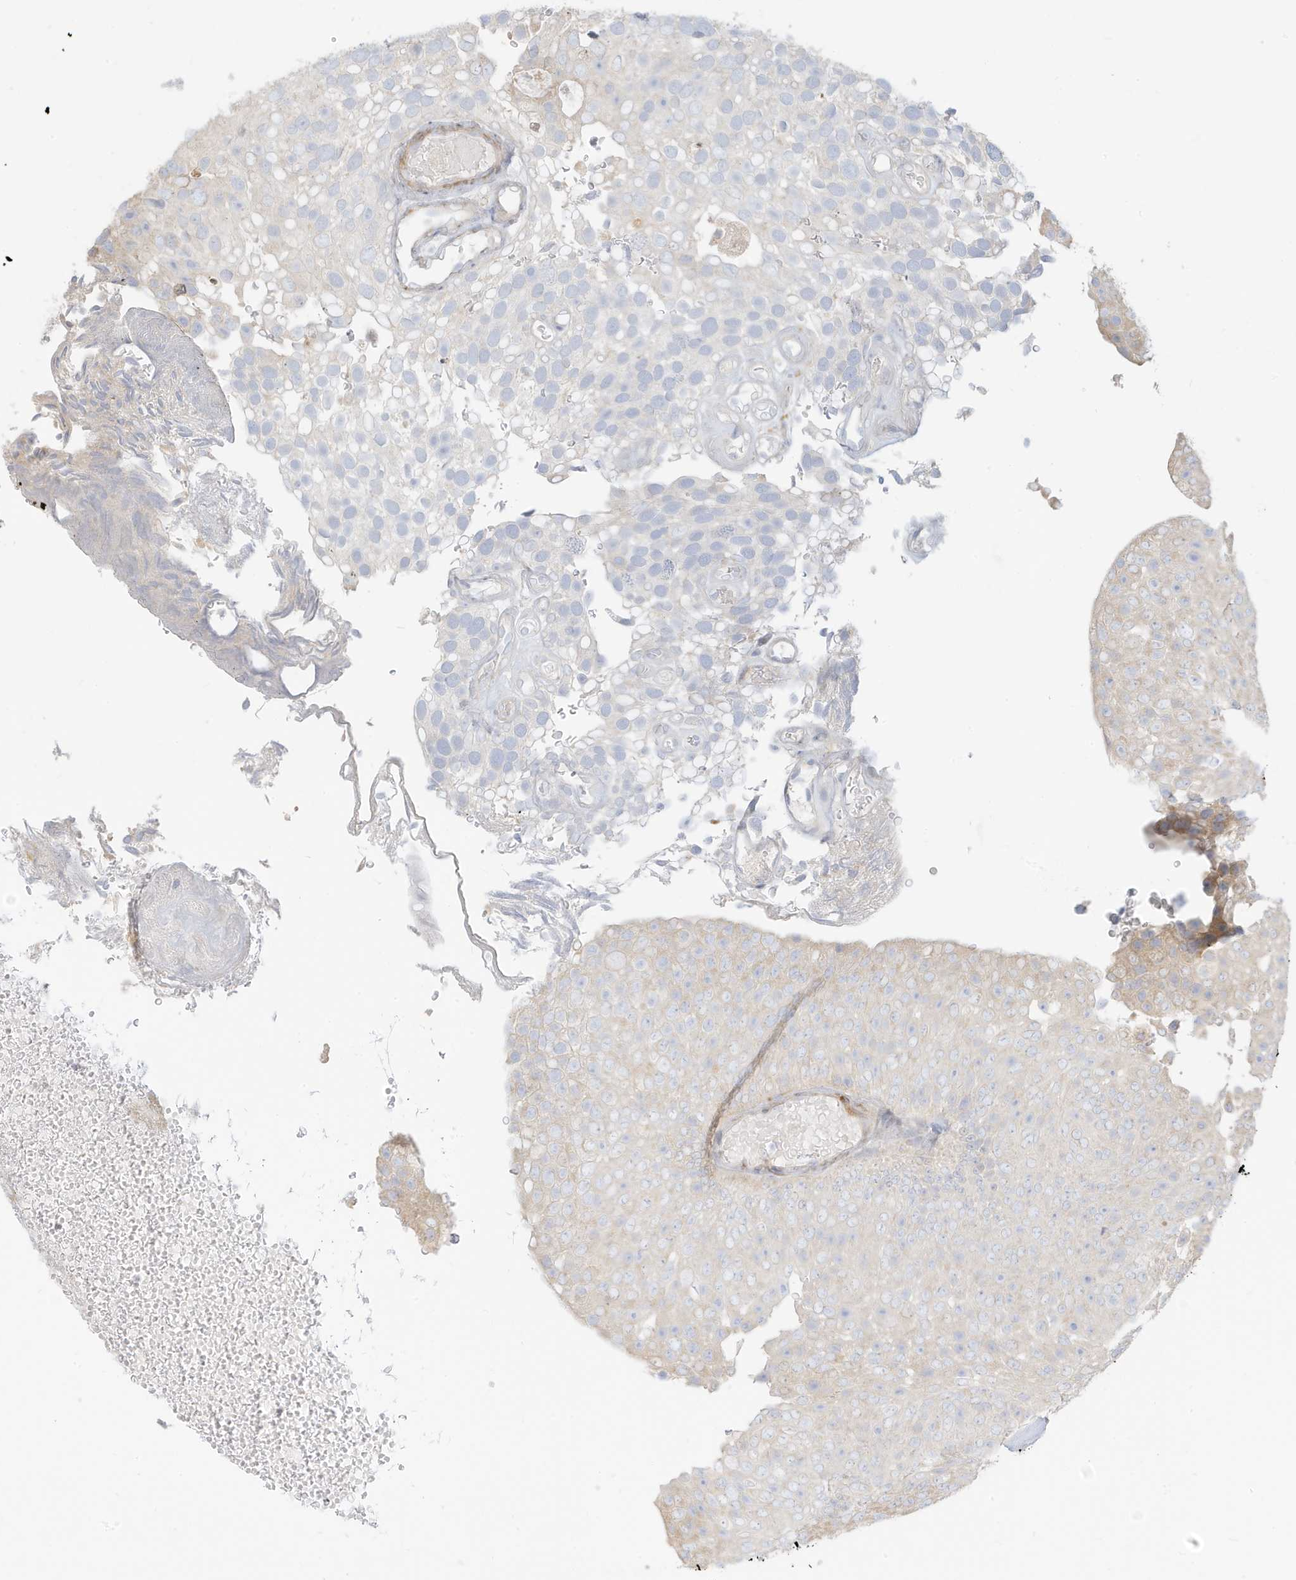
{"staining": {"intensity": "negative", "quantity": "none", "location": "none"}, "tissue": "urothelial cancer", "cell_type": "Tumor cells", "image_type": "cancer", "snomed": [{"axis": "morphology", "description": "Urothelial carcinoma, Low grade"}, {"axis": "topography", "description": "Urinary bladder"}], "caption": "Tumor cells show no significant protein positivity in urothelial cancer.", "gene": "MCOLN1", "patient": {"sex": "male", "age": 78}}